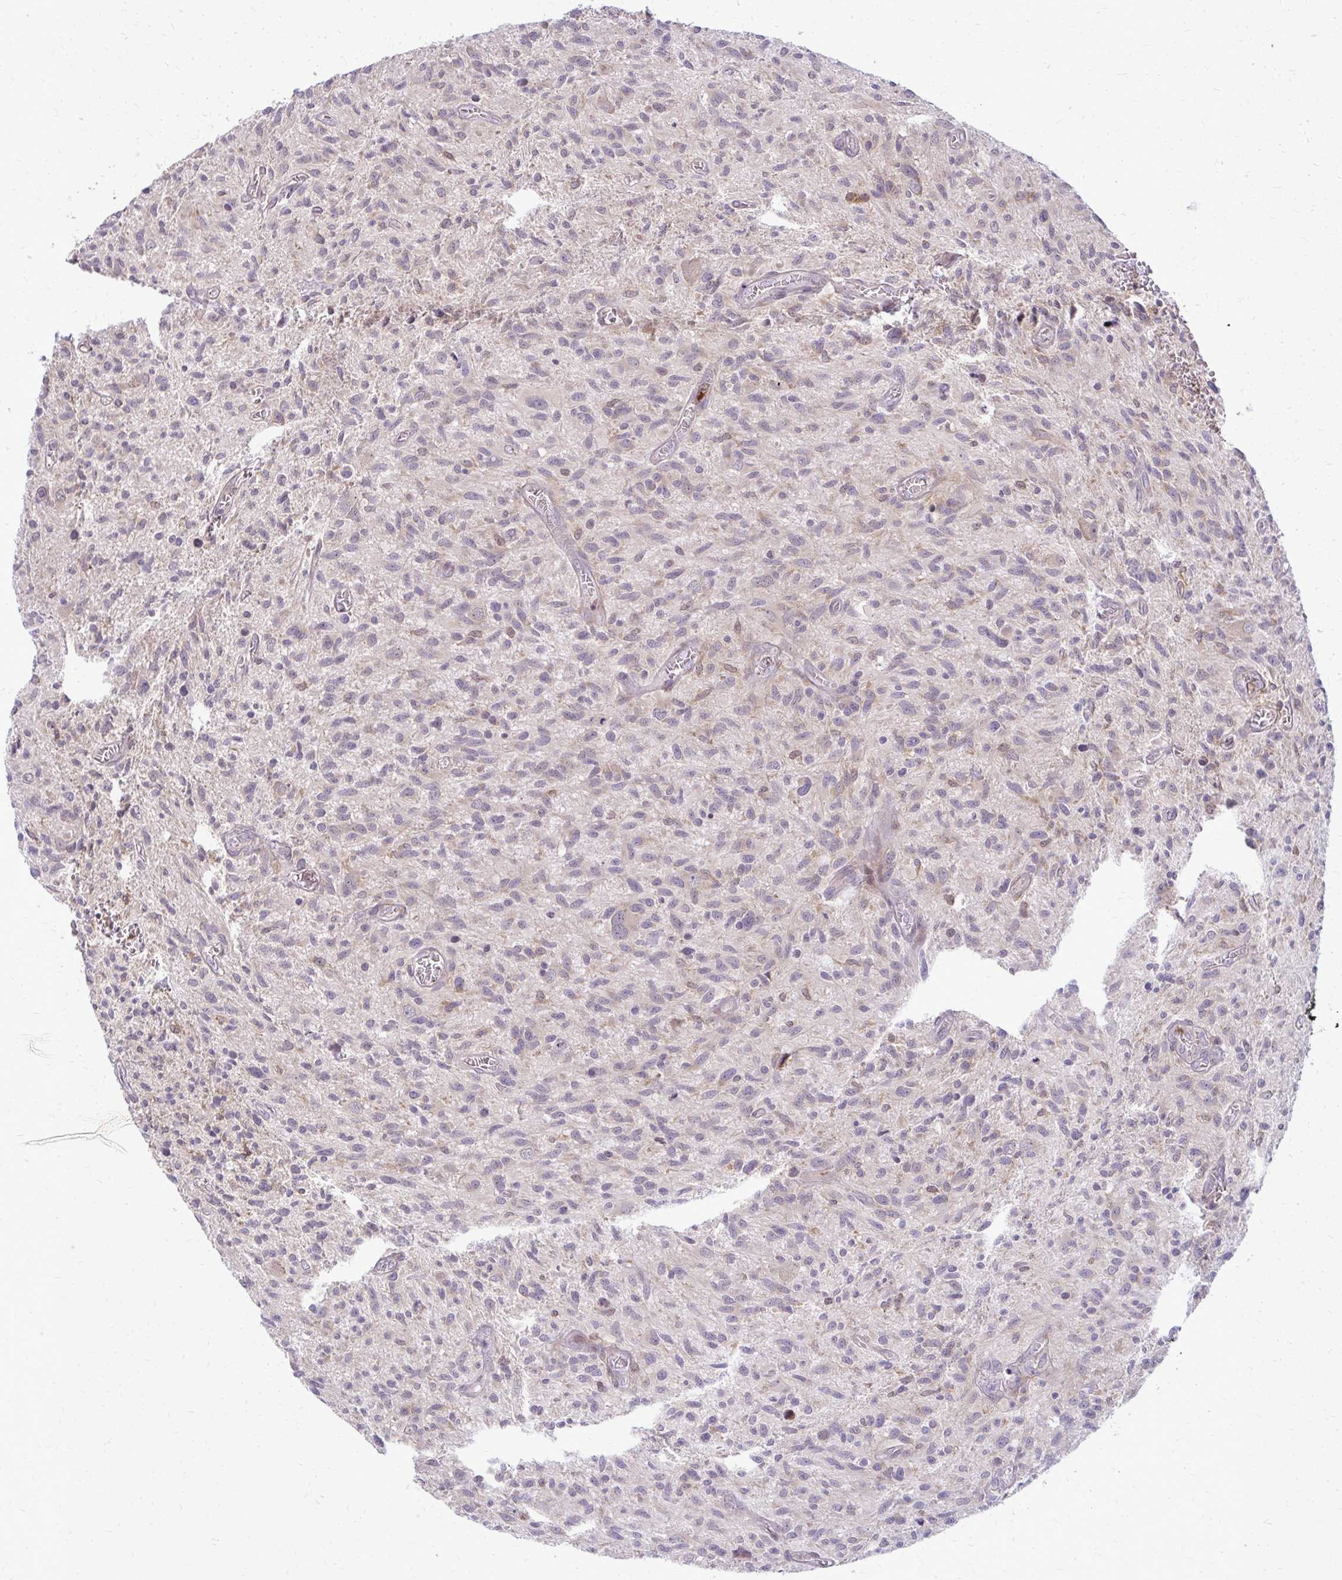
{"staining": {"intensity": "weak", "quantity": "<25%", "location": "cytoplasmic/membranous"}, "tissue": "glioma", "cell_type": "Tumor cells", "image_type": "cancer", "snomed": [{"axis": "morphology", "description": "Glioma, malignant, High grade"}, {"axis": "topography", "description": "Brain"}], "caption": "An immunohistochemistry (IHC) photomicrograph of glioma is shown. There is no staining in tumor cells of glioma.", "gene": "OXNAD1", "patient": {"sex": "male", "age": 75}}